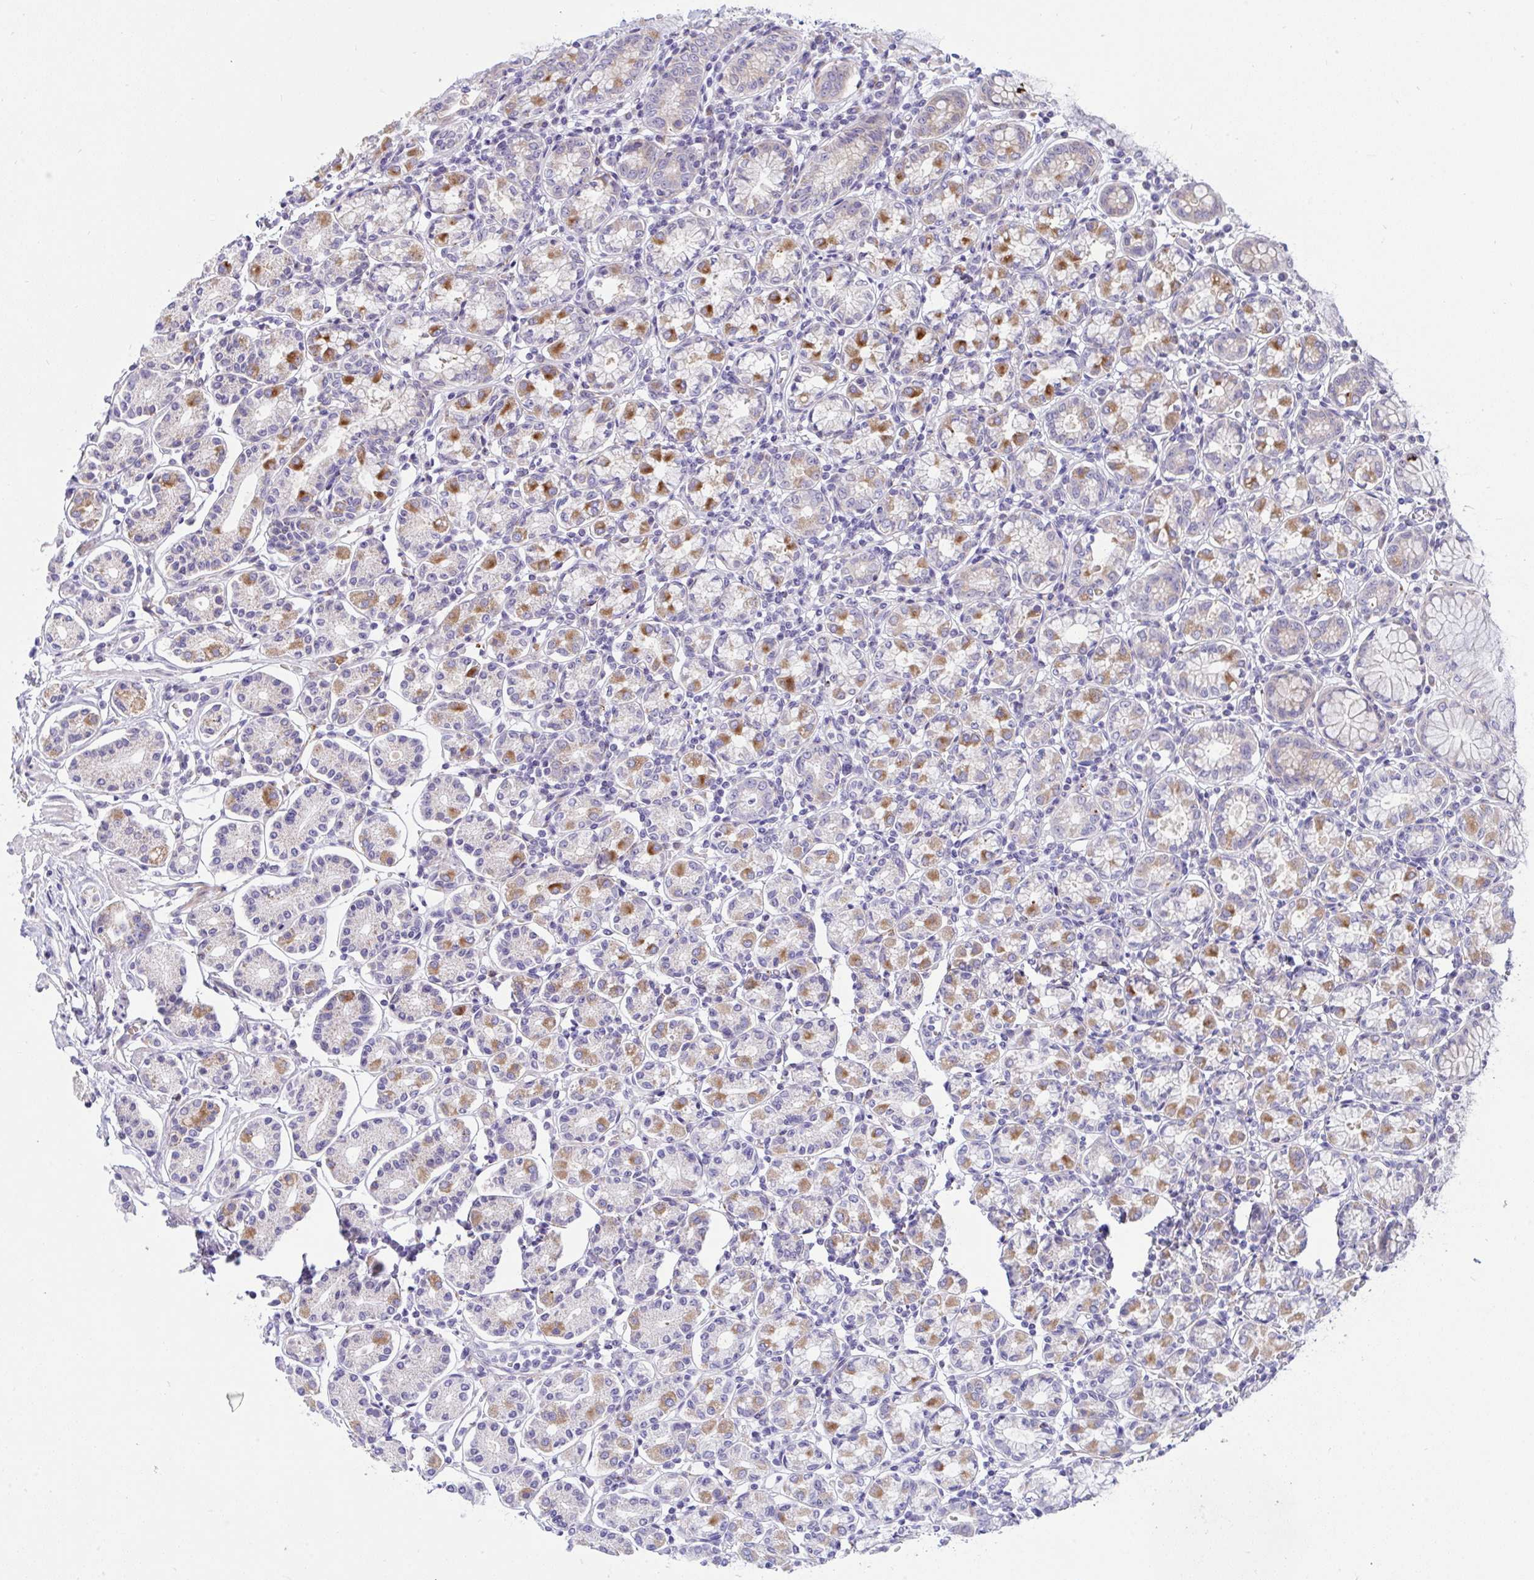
{"staining": {"intensity": "moderate", "quantity": "25%-75%", "location": "cytoplasmic/membranous"}, "tissue": "stomach", "cell_type": "Glandular cells", "image_type": "normal", "snomed": [{"axis": "morphology", "description": "Normal tissue, NOS"}, {"axis": "topography", "description": "Stomach"}], "caption": "A micrograph of stomach stained for a protein shows moderate cytoplasmic/membranous brown staining in glandular cells.", "gene": "NTN1", "patient": {"sex": "female", "age": 62}}